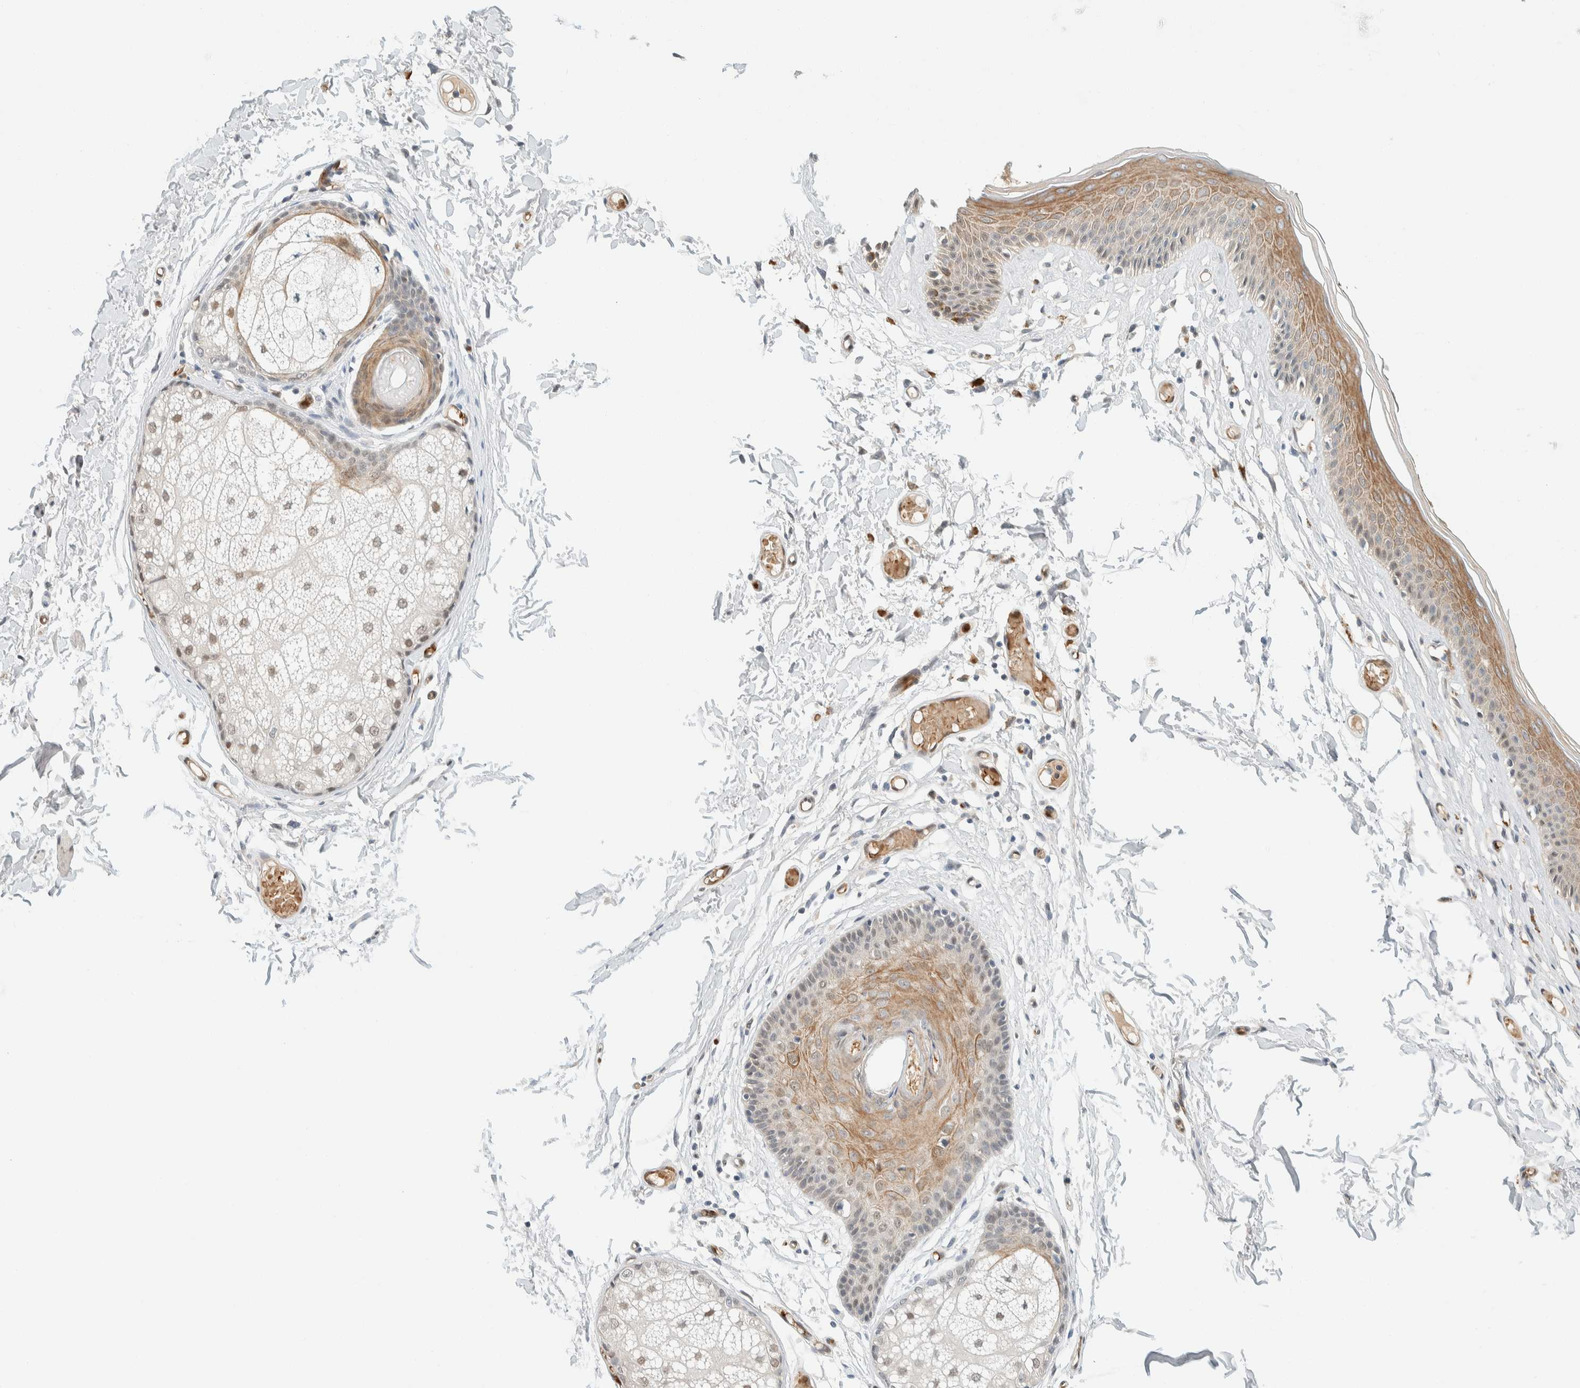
{"staining": {"intensity": "moderate", "quantity": ">75%", "location": "cytoplasmic/membranous"}, "tissue": "skin", "cell_type": "Epidermal cells", "image_type": "normal", "snomed": [{"axis": "morphology", "description": "Normal tissue, NOS"}, {"axis": "topography", "description": "Vulva"}], "caption": "A brown stain shows moderate cytoplasmic/membranous expression of a protein in epidermal cells of unremarkable skin.", "gene": "TSTD2", "patient": {"sex": "female", "age": 73}}